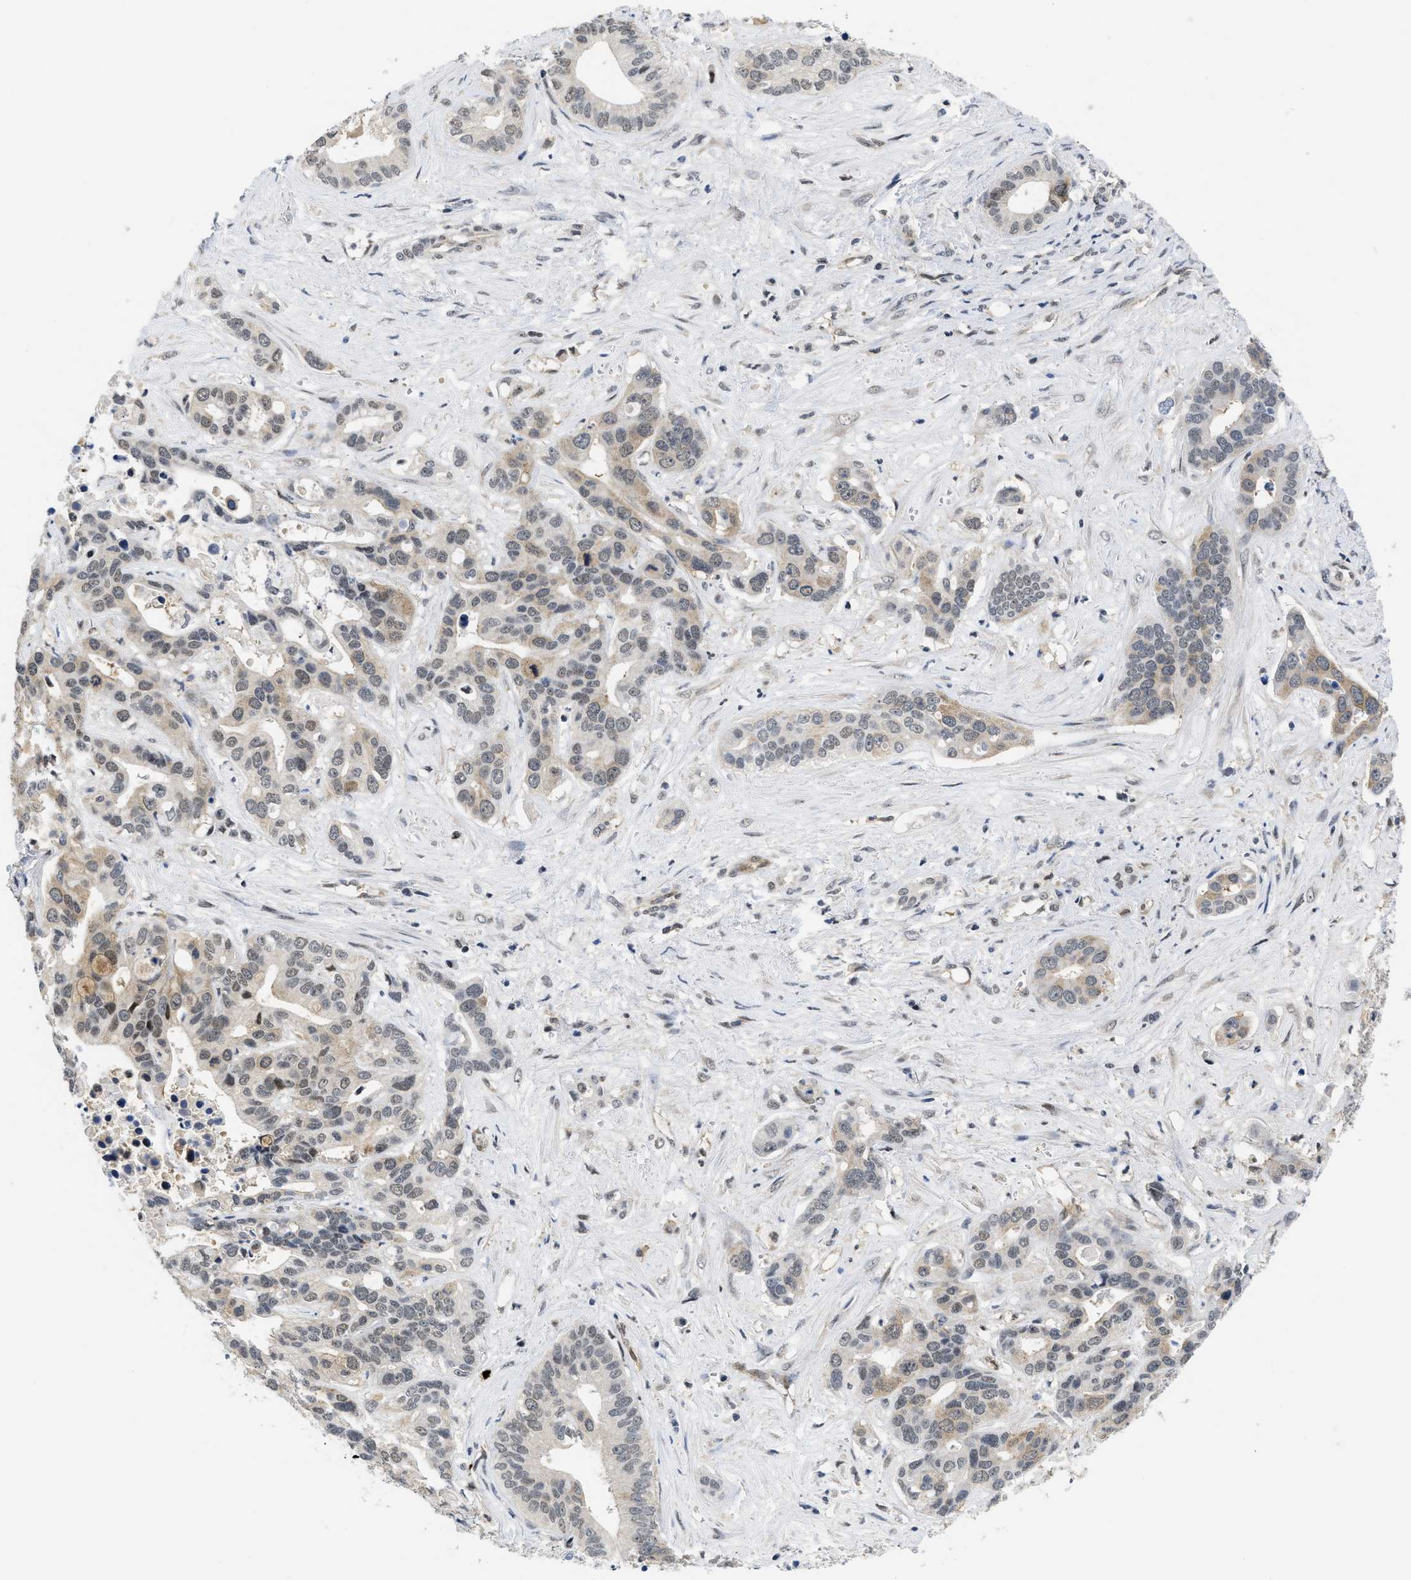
{"staining": {"intensity": "weak", "quantity": "25%-75%", "location": "cytoplasmic/membranous"}, "tissue": "liver cancer", "cell_type": "Tumor cells", "image_type": "cancer", "snomed": [{"axis": "morphology", "description": "Cholangiocarcinoma"}, {"axis": "topography", "description": "Liver"}], "caption": "Liver cholangiocarcinoma tissue demonstrates weak cytoplasmic/membranous staining in approximately 25%-75% of tumor cells Using DAB (brown) and hematoxylin (blue) stains, captured at high magnification using brightfield microscopy.", "gene": "HIF1A", "patient": {"sex": "female", "age": 65}}